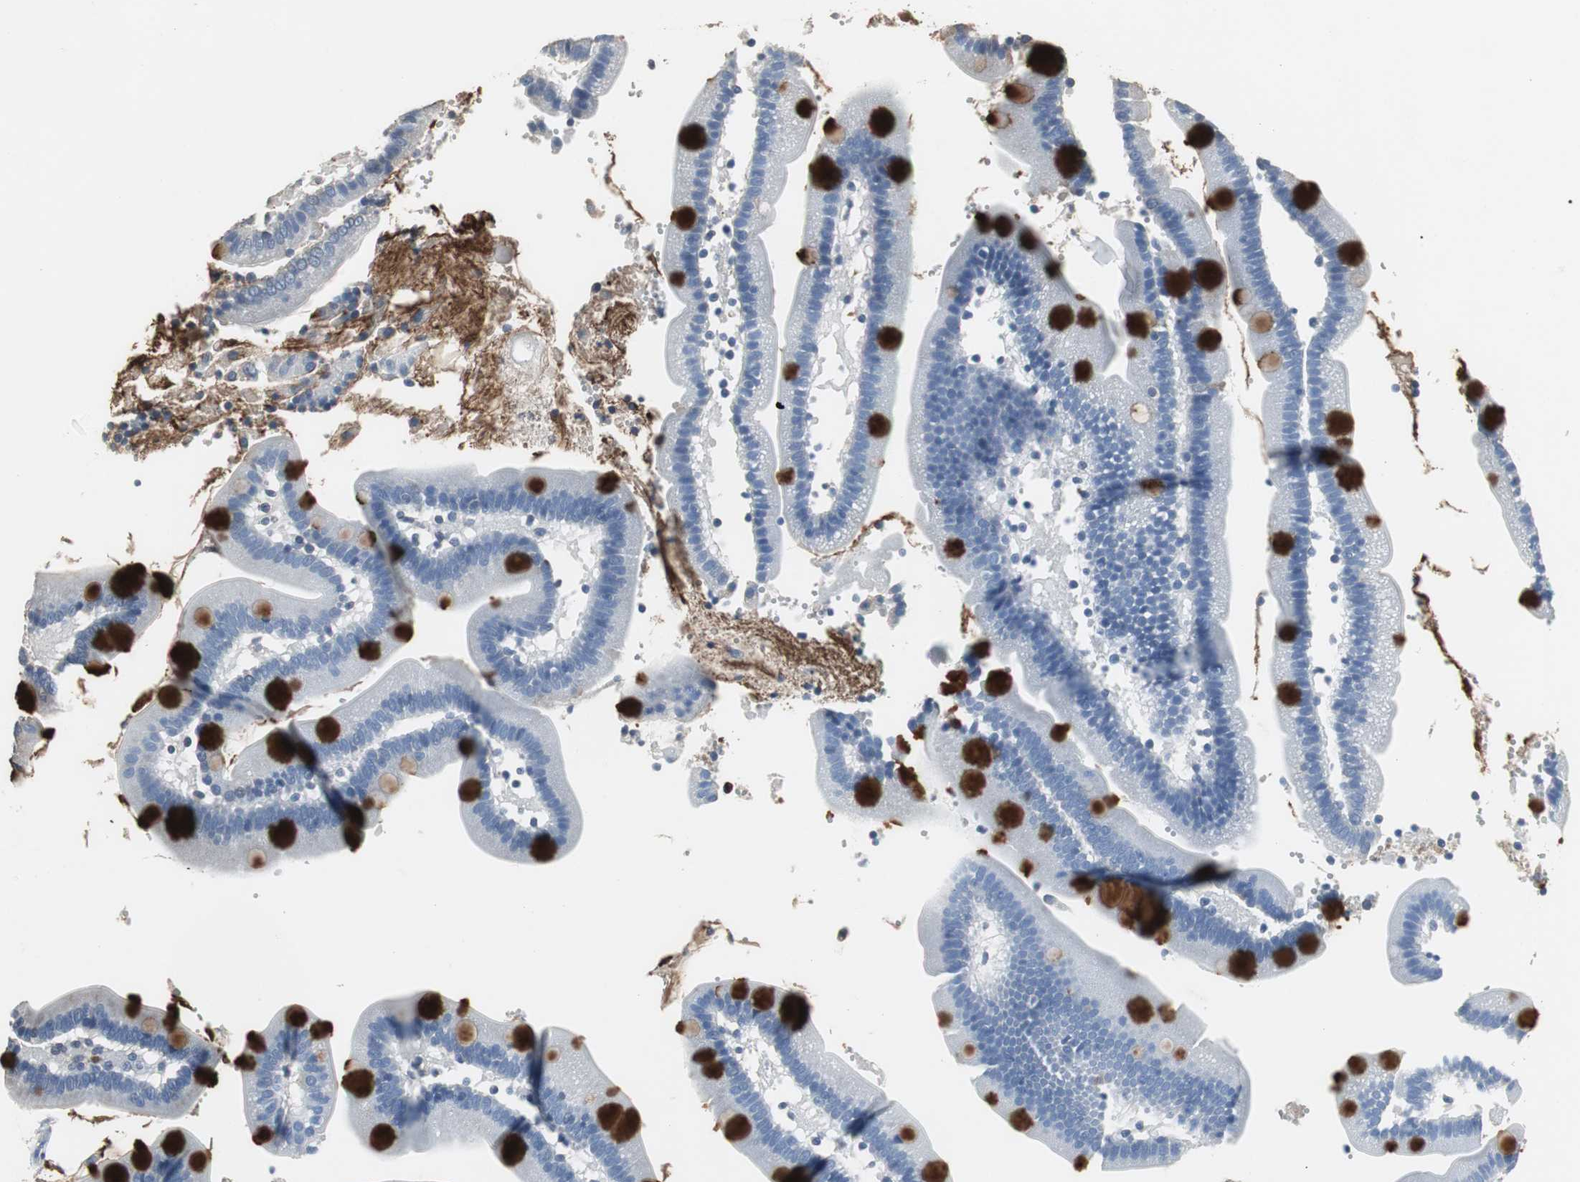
{"staining": {"intensity": "strong", "quantity": "25%-75%", "location": "cytoplasmic/membranous"}, "tissue": "duodenum", "cell_type": "Glandular cells", "image_type": "normal", "snomed": [{"axis": "morphology", "description": "Normal tissue, NOS"}, {"axis": "topography", "description": "Duodenum"}], "caption": "Immunohistochemical staining of benign duodenum shows 25%-75% levels of strong cytoplasmic/membranous protein staining in approximately 25%-75% of glandular cells. (DAB (3,3'-diaminobenzidine) IHC with brightfield microscopy, high magnification).", "gene": "NCF2", "patient": {"sex": "male", "age": 66}}